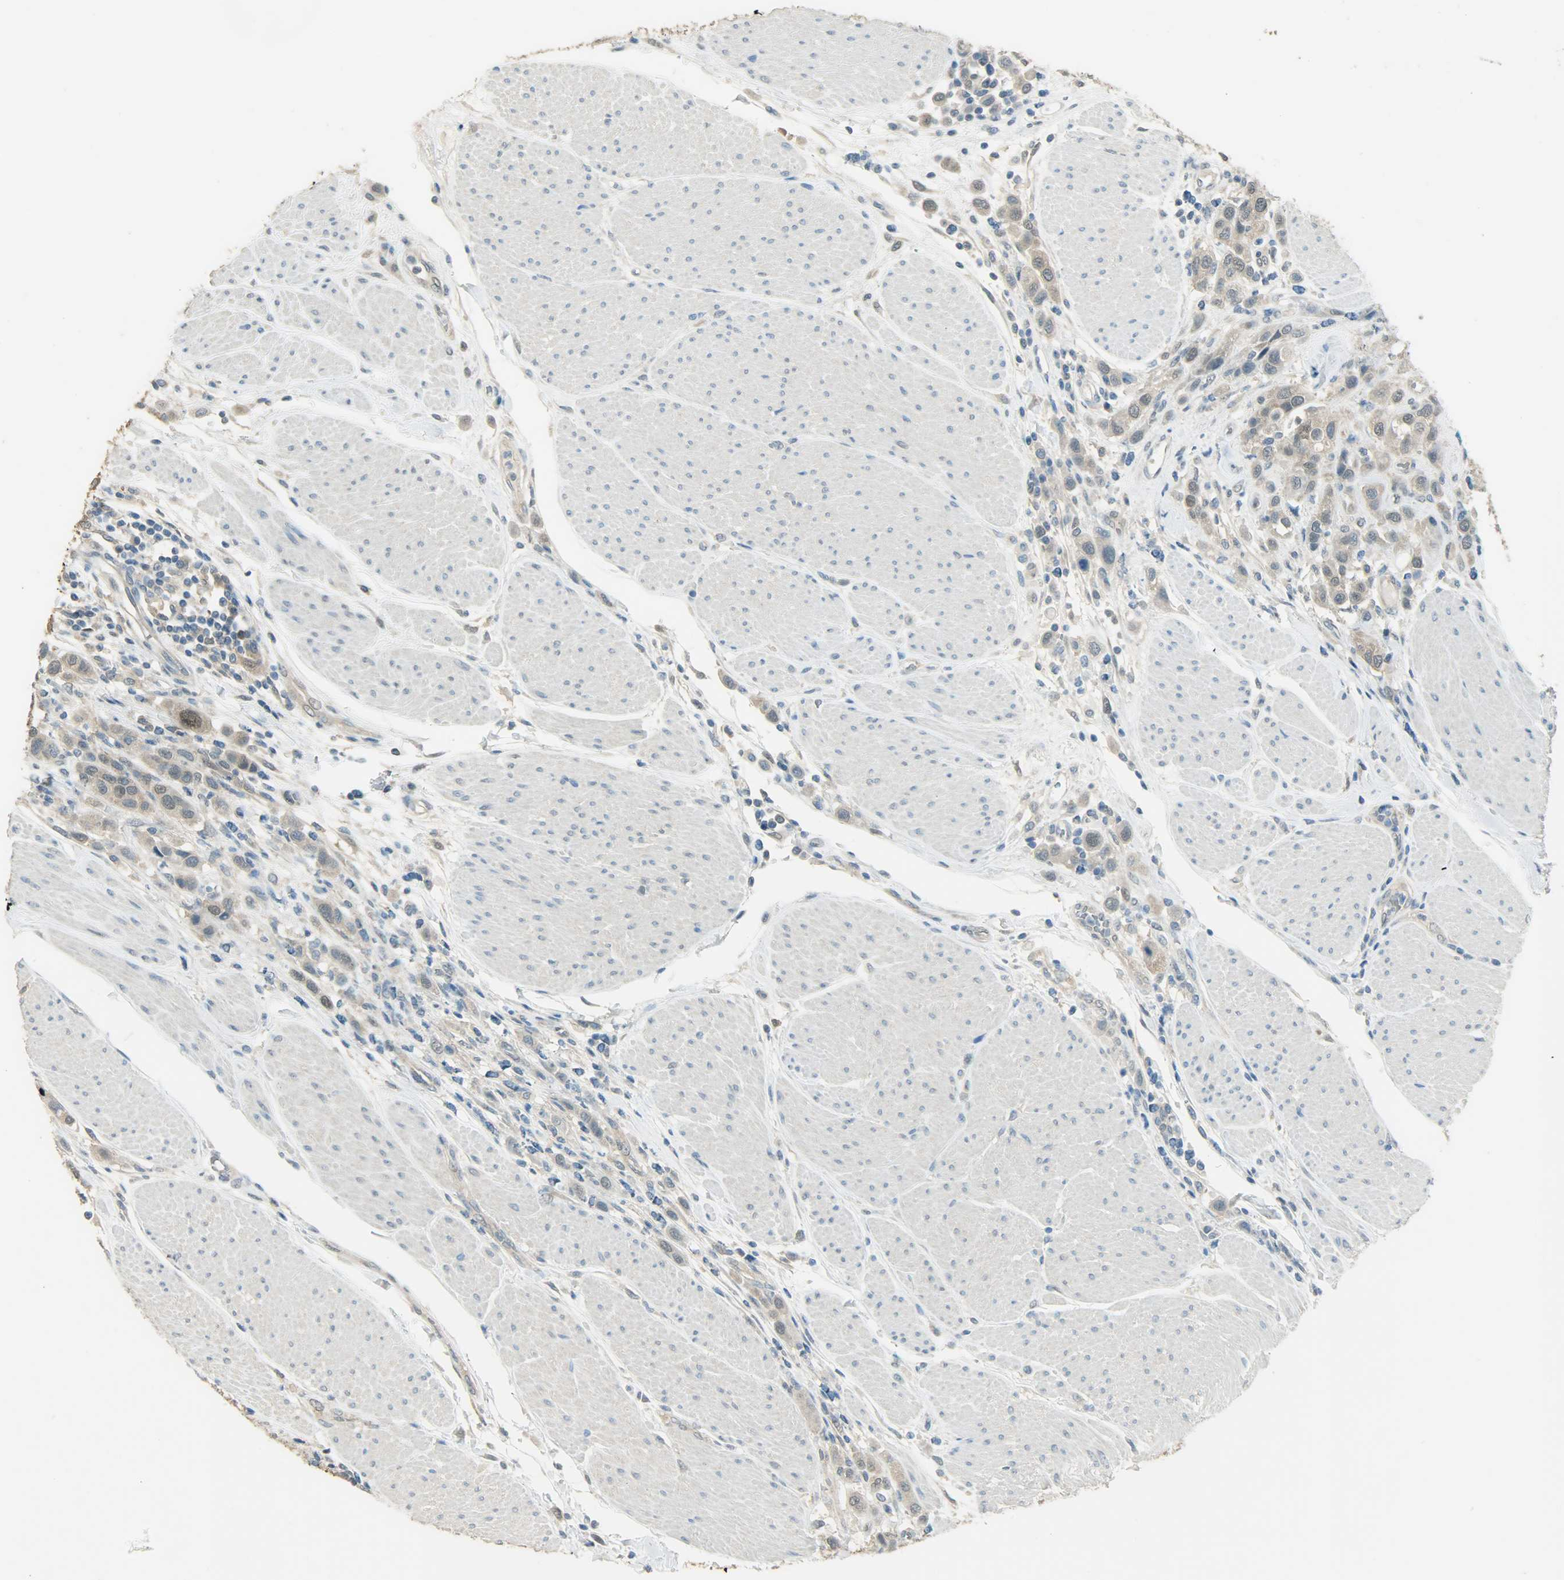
{"staining": {"intensity": "weak", "quantity": ">75%", "location": "cytoplasmic/membranous,nuclear"}, "tissue": "urothelial cancer", "cell_type": "Tumor cells", "image_type": "cancer", "snomed": [{"axis": "morphology", "description": "Urothelial carcinoma, High grade"}, {"axis": "topography", "description": "Urinary bladder"}], "caption": "Urothelial carcinoma (high-grade) stained for a protein exhibits weak cytoplasmic/membranous and nuclear positivity in tumor cells.", "gene": "PRMT5", "patient": {"sex": "male", "age": 50}}